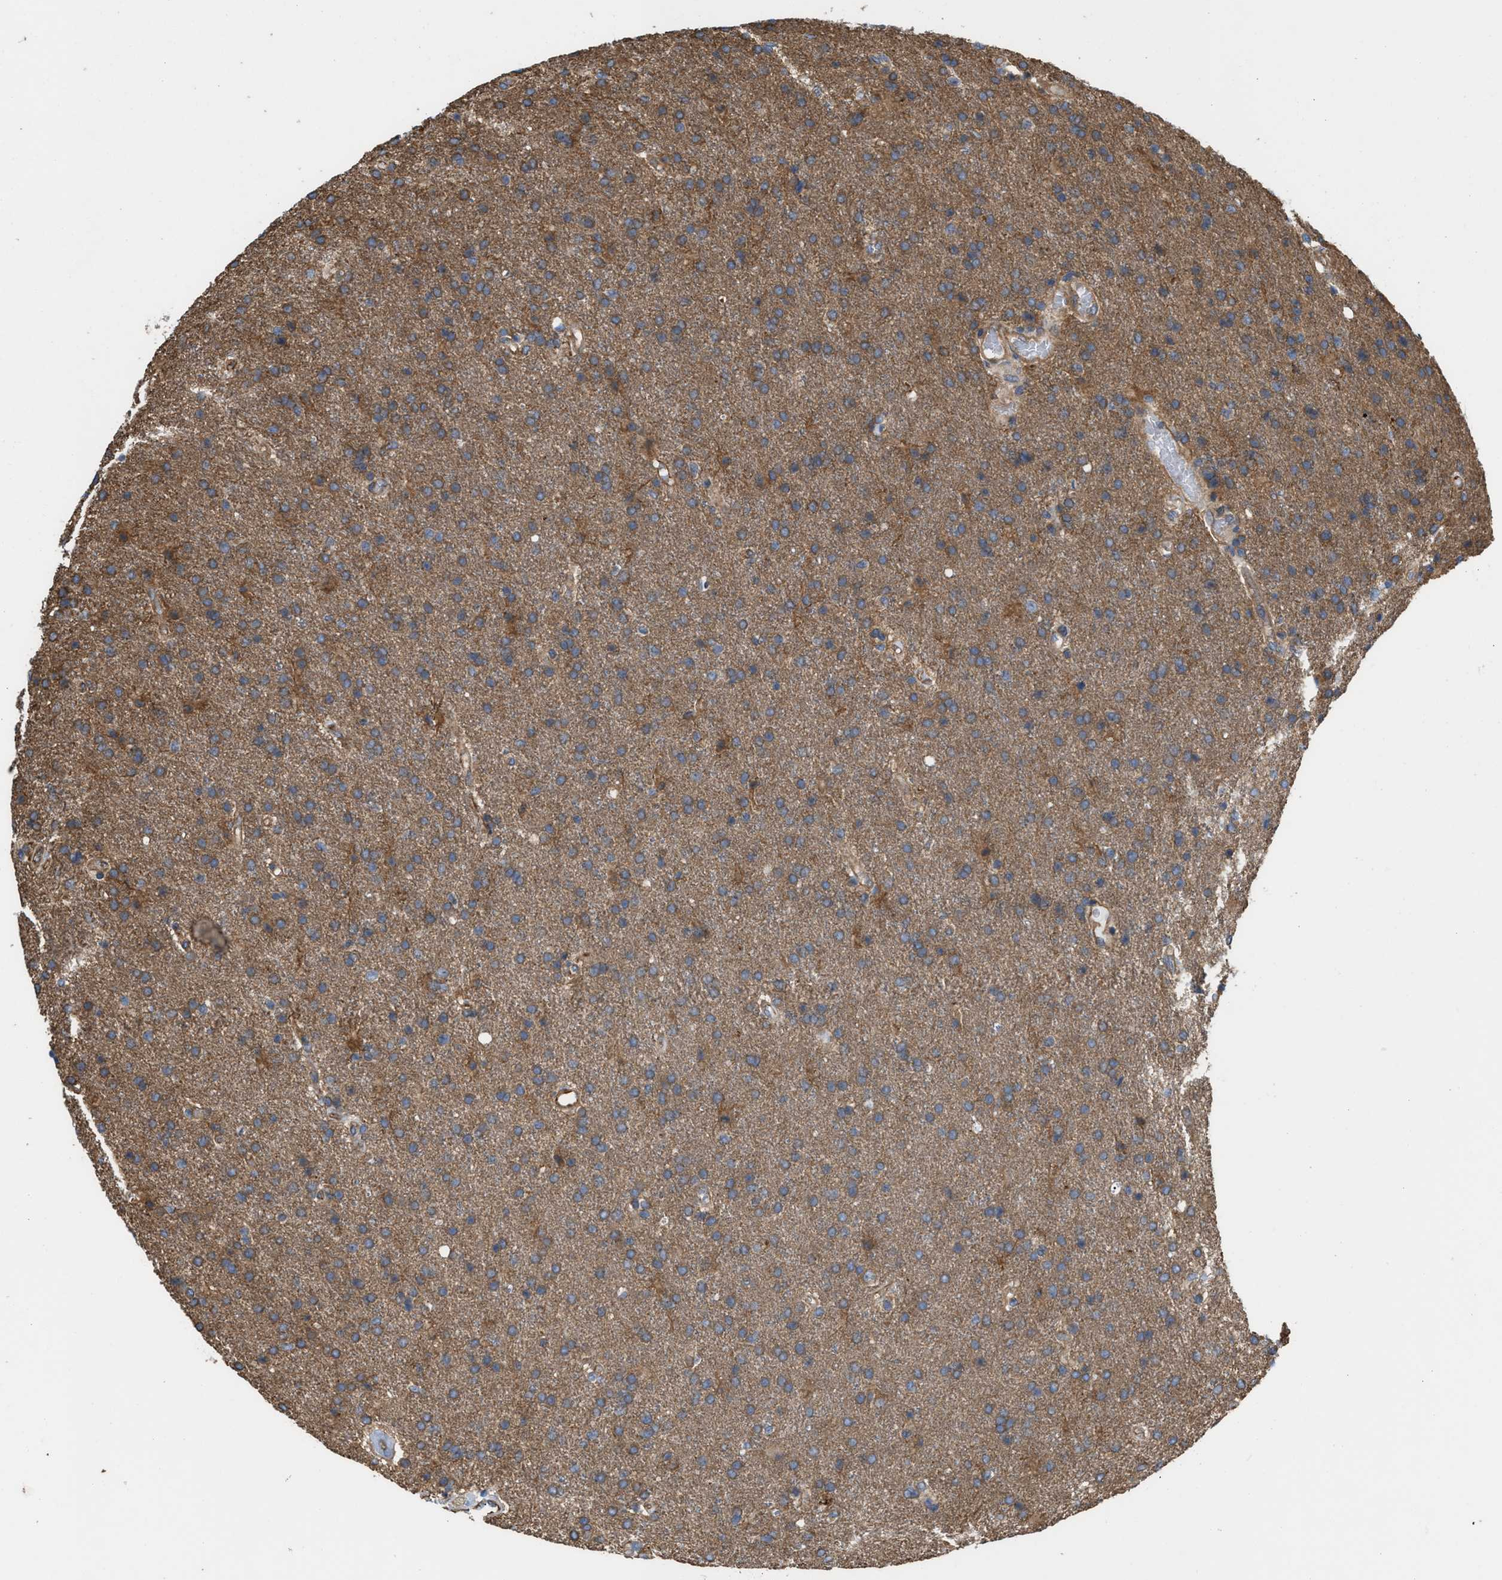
{"staining": {"intensity": "moderate", "quantity": "<25%", "location": "cytoplasmic/membranous"}, "tissue": "glioma", "cell_type": "Tumor cells", "image_type": "cancer", "snomed": [{"axis": "morphology", "description": "Glioma, malignant, High grade"}, {"axis": "topography", "description": "Brain"}], "caption": "Tumor cells display low levels of moderate cytoplasmic/membranous positivity in approximately <25% of cells in glioma.", "gene": "EPS15L1", "patient": {"sex": "male", "age": 72}}